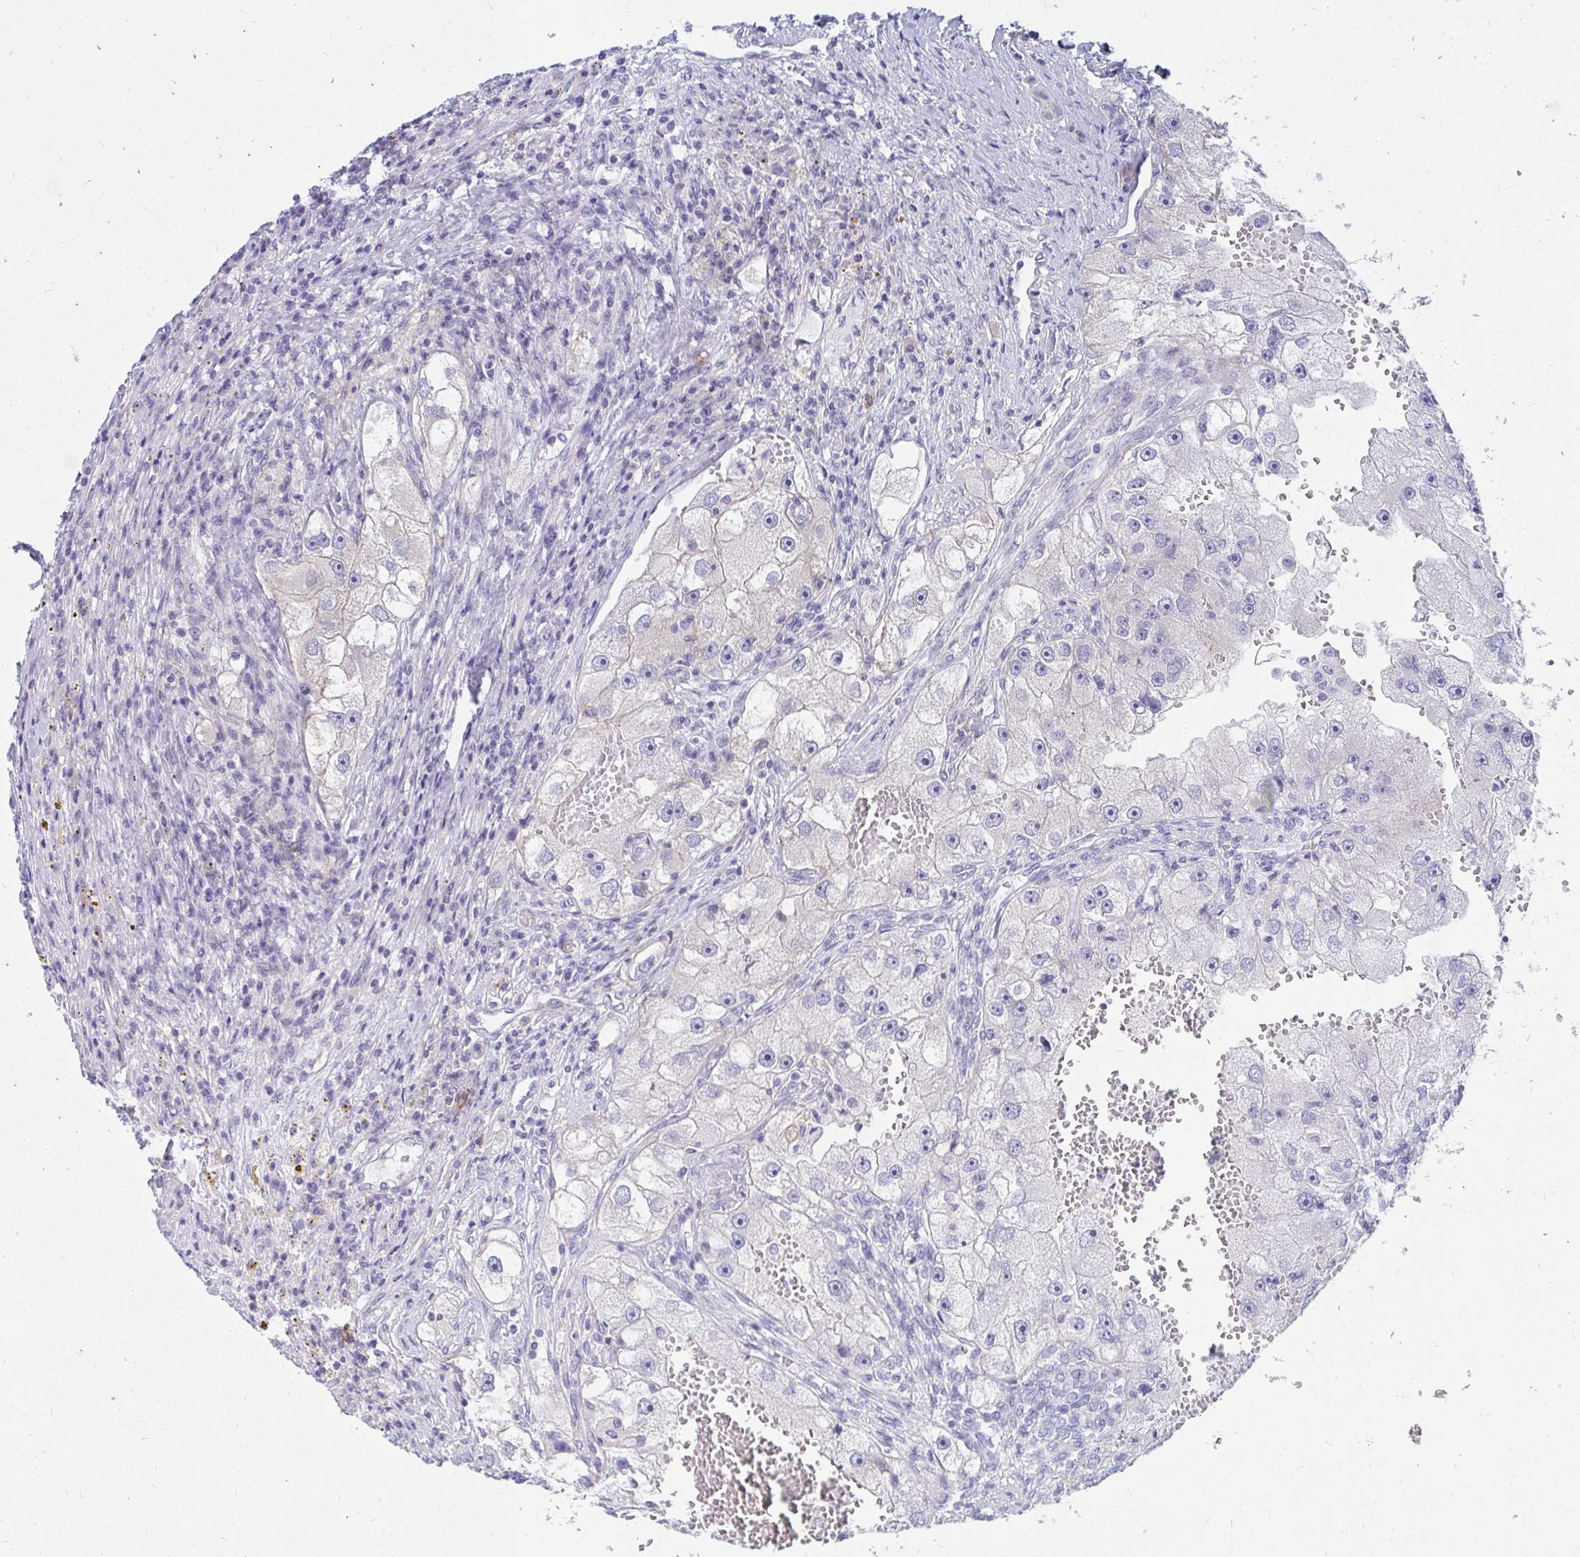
{"staining": {"intensity": "negative", "quantity": "none", "location": "none"}, "tissue": "renal cancer", "cell_type": "Tumor cells", "image_type": "cancer", "snomed": [{"axis": "morphology", "description": "Adenocarcinoma, NOS"}, {"axis": "topography", "description": "Kidney"}], "caption": "A histopathology image of human renal cancer (adenocarcinoma) is negative for staining in tumor cells.", "gene": "C19orf81", "patient": {"sex": "male", "age": 63}}